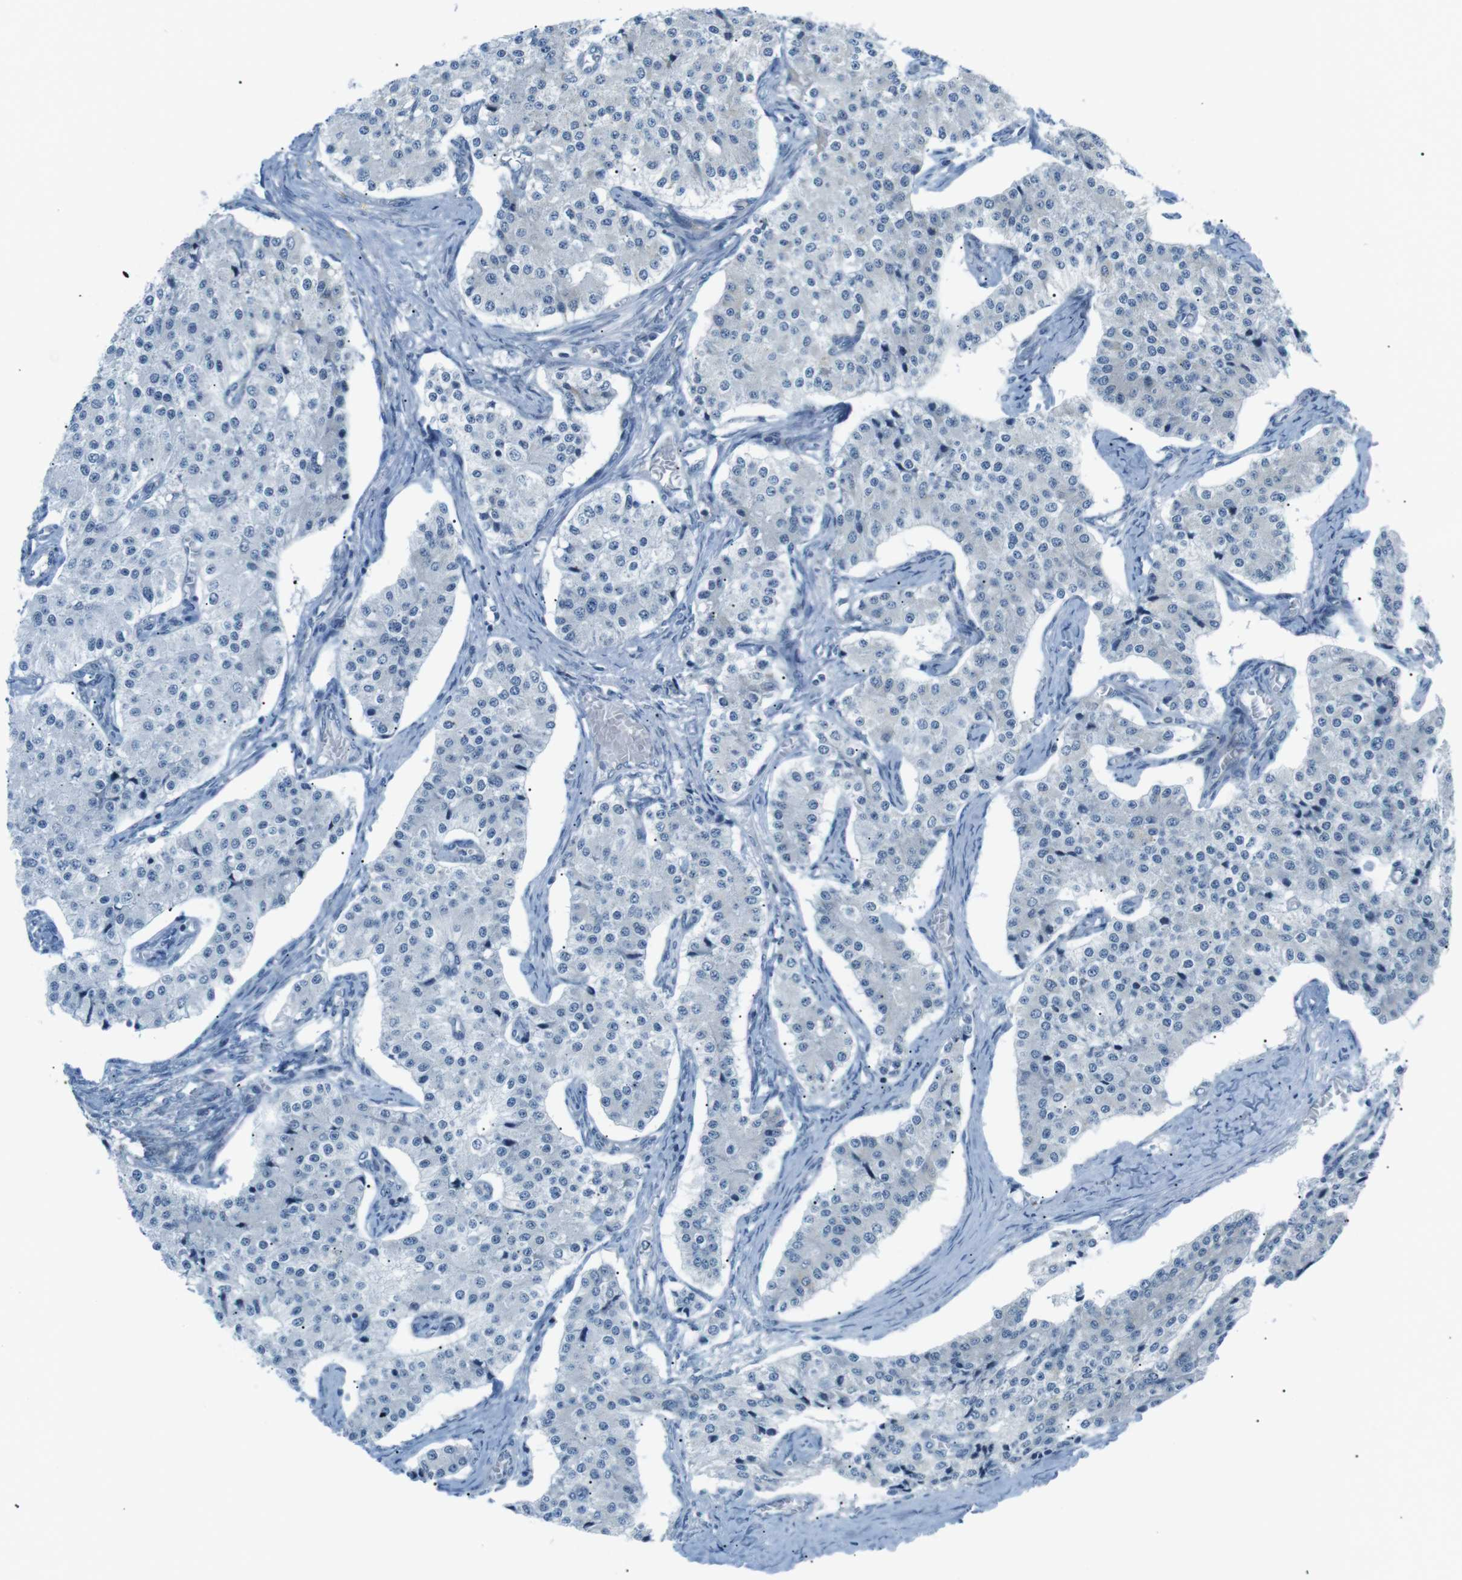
{"staining": {"intensity": "negative", "quantity": "none", "location": "none"}, "tissue": "carcinoid", "cell_type": "Tumor cells", "image_type": "cancer", "snomed": [{"axis": "morphology", "description": "Carcinoid, malignant, NOS"}, {"axis": "topography", "description": "Colon"}], "caption": "There is no significant staining in tumor cells of malignant carcinoid.", "gene": "ARID5B", "patient": {"sex": "female", "age": 52}}